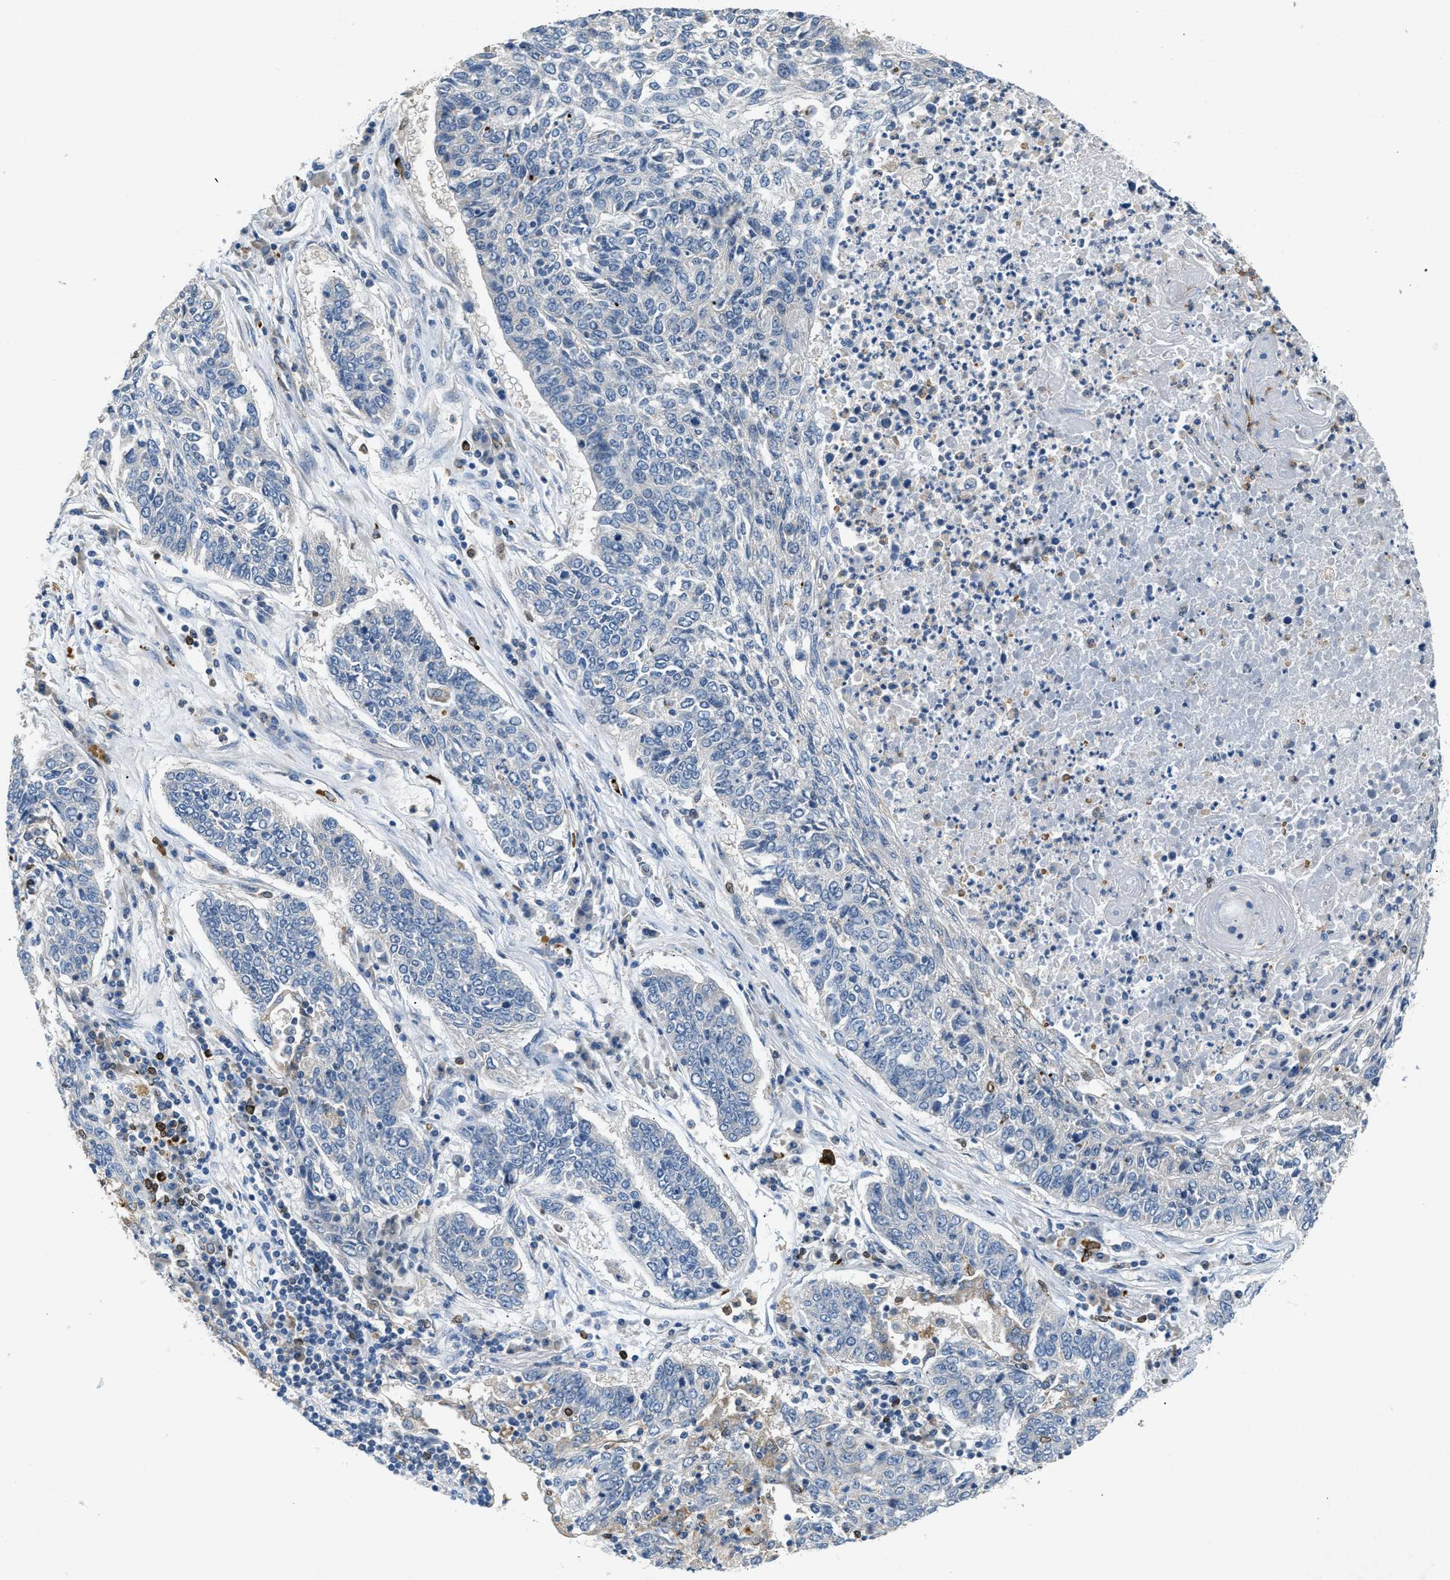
{"staining": {"intensity": "negative", "quantity": "none", "location": "none"}, "tissue": "lung cancer", "cell_type": "Tumor cells", "image_type": "cancer", "snomed": [{"axis": "morphology", "description": "Normal tissue, NOS"}, {"axis": "morphology", "description": "Squamous cell carcinoma, NOS"}, {"axis": "topography", "description": "Cartilage tissue"}, {"axis": "topography", "description": "Bronchus"}, {"axis": "topography", "description": "Lung"}], "caption": "A high-resolution photomicrograph shows immunohistochemistry staining of squamous cell carcinoma (lung), which demonstrates no significant expression in tumor cells.", "gene": "TOMM34", "patient": {"sex": "female", "age": 49}}